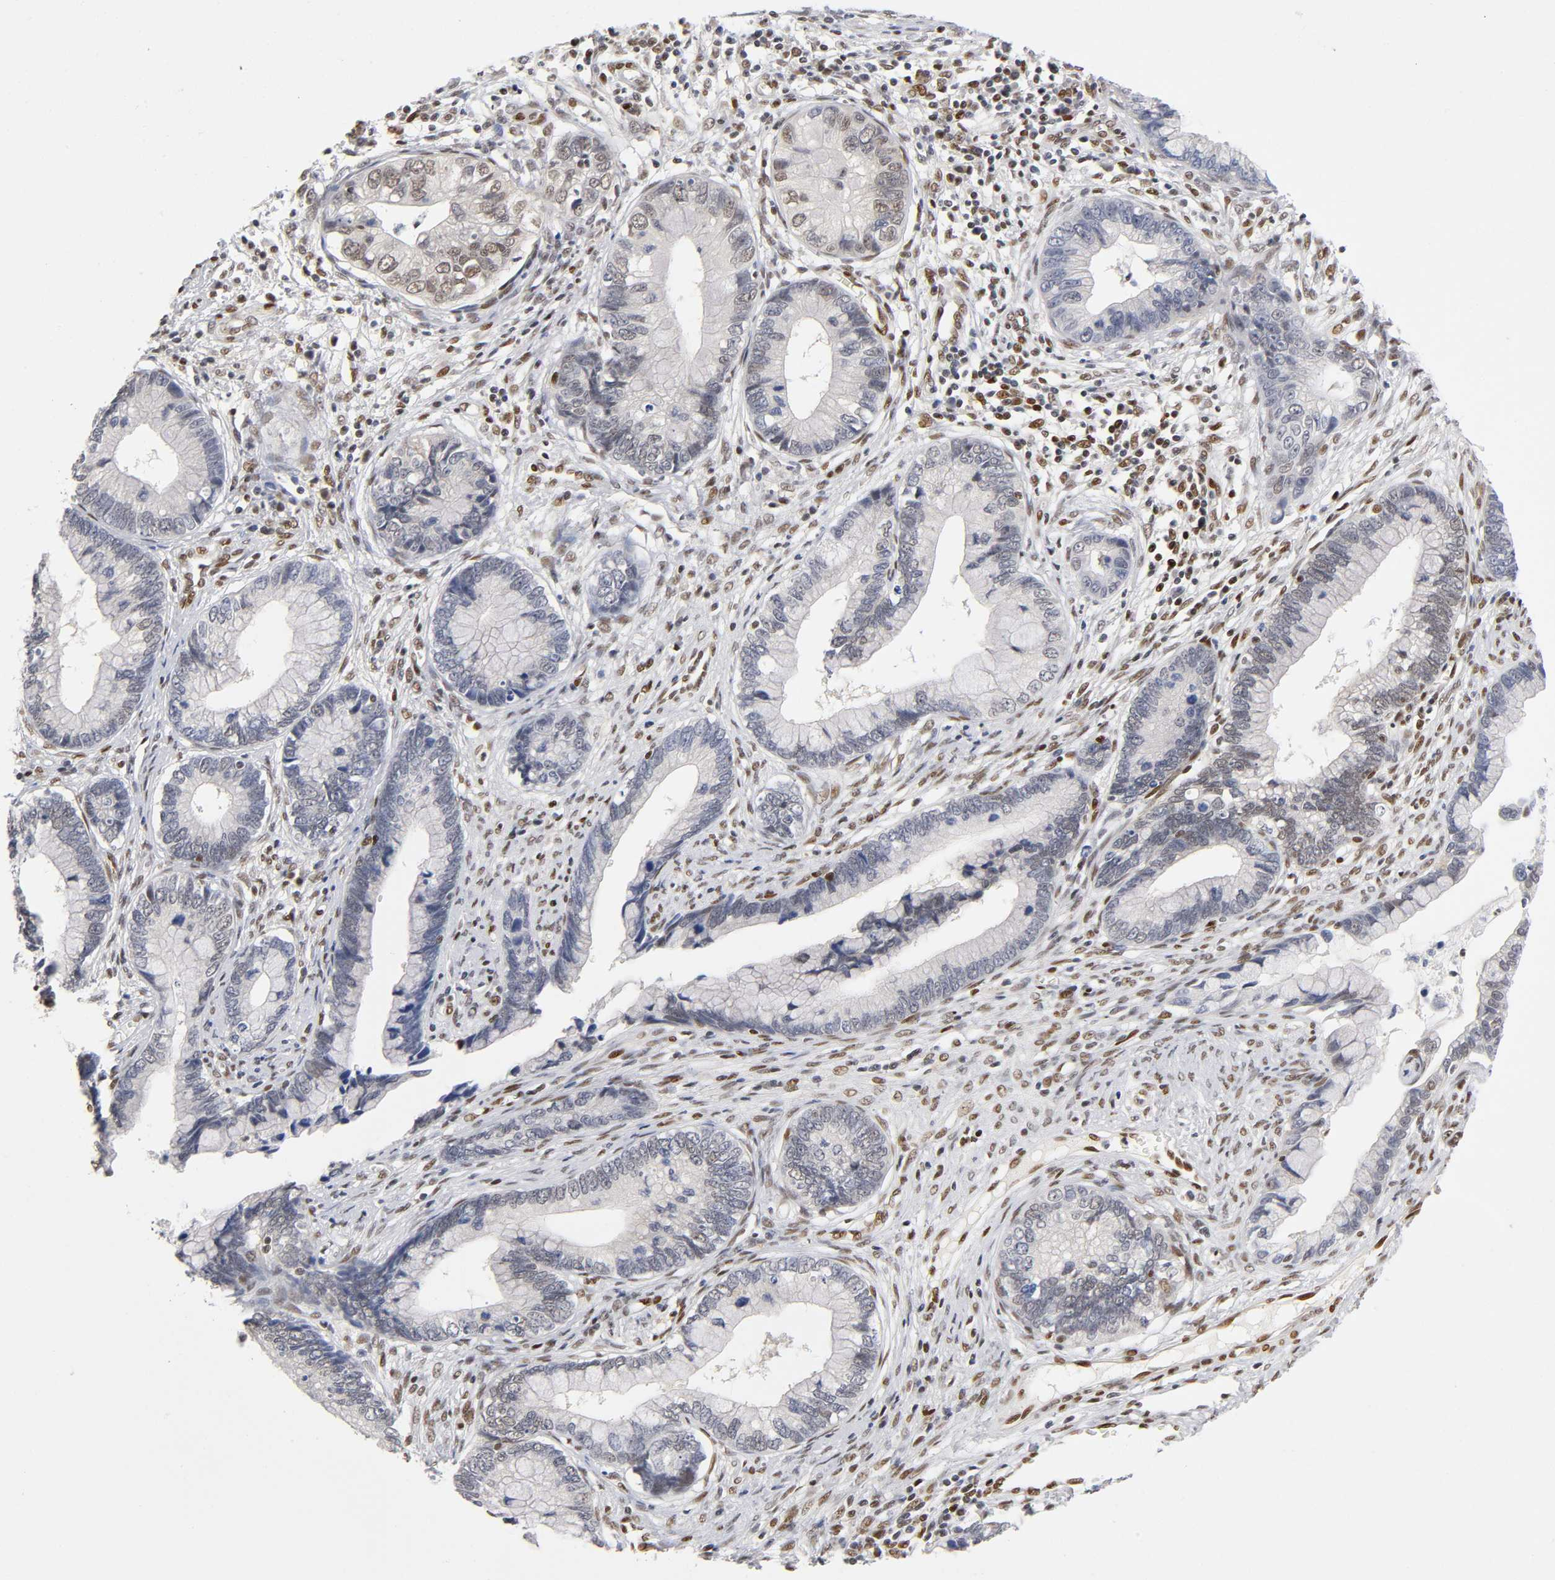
{"staining": {"intensity": "weak", "quantity": "<25%", "location": "nuclear"}, "tissue": "cervical cancer", "cell_type": "Tumor cells", "image_type": "cancer", "snomed": [{"axis": "morphology", "description": "Adenocarcinoma, NOS"}, {"axis": "topography", "description": "Cervix"}], "caption": "A histopathology image of adenocarcinoma (cervical) stained for a protein displays no brown staining in tumor cells.", "gene": "NR3C1", "patient": {"sex": "female", "age": 44}}